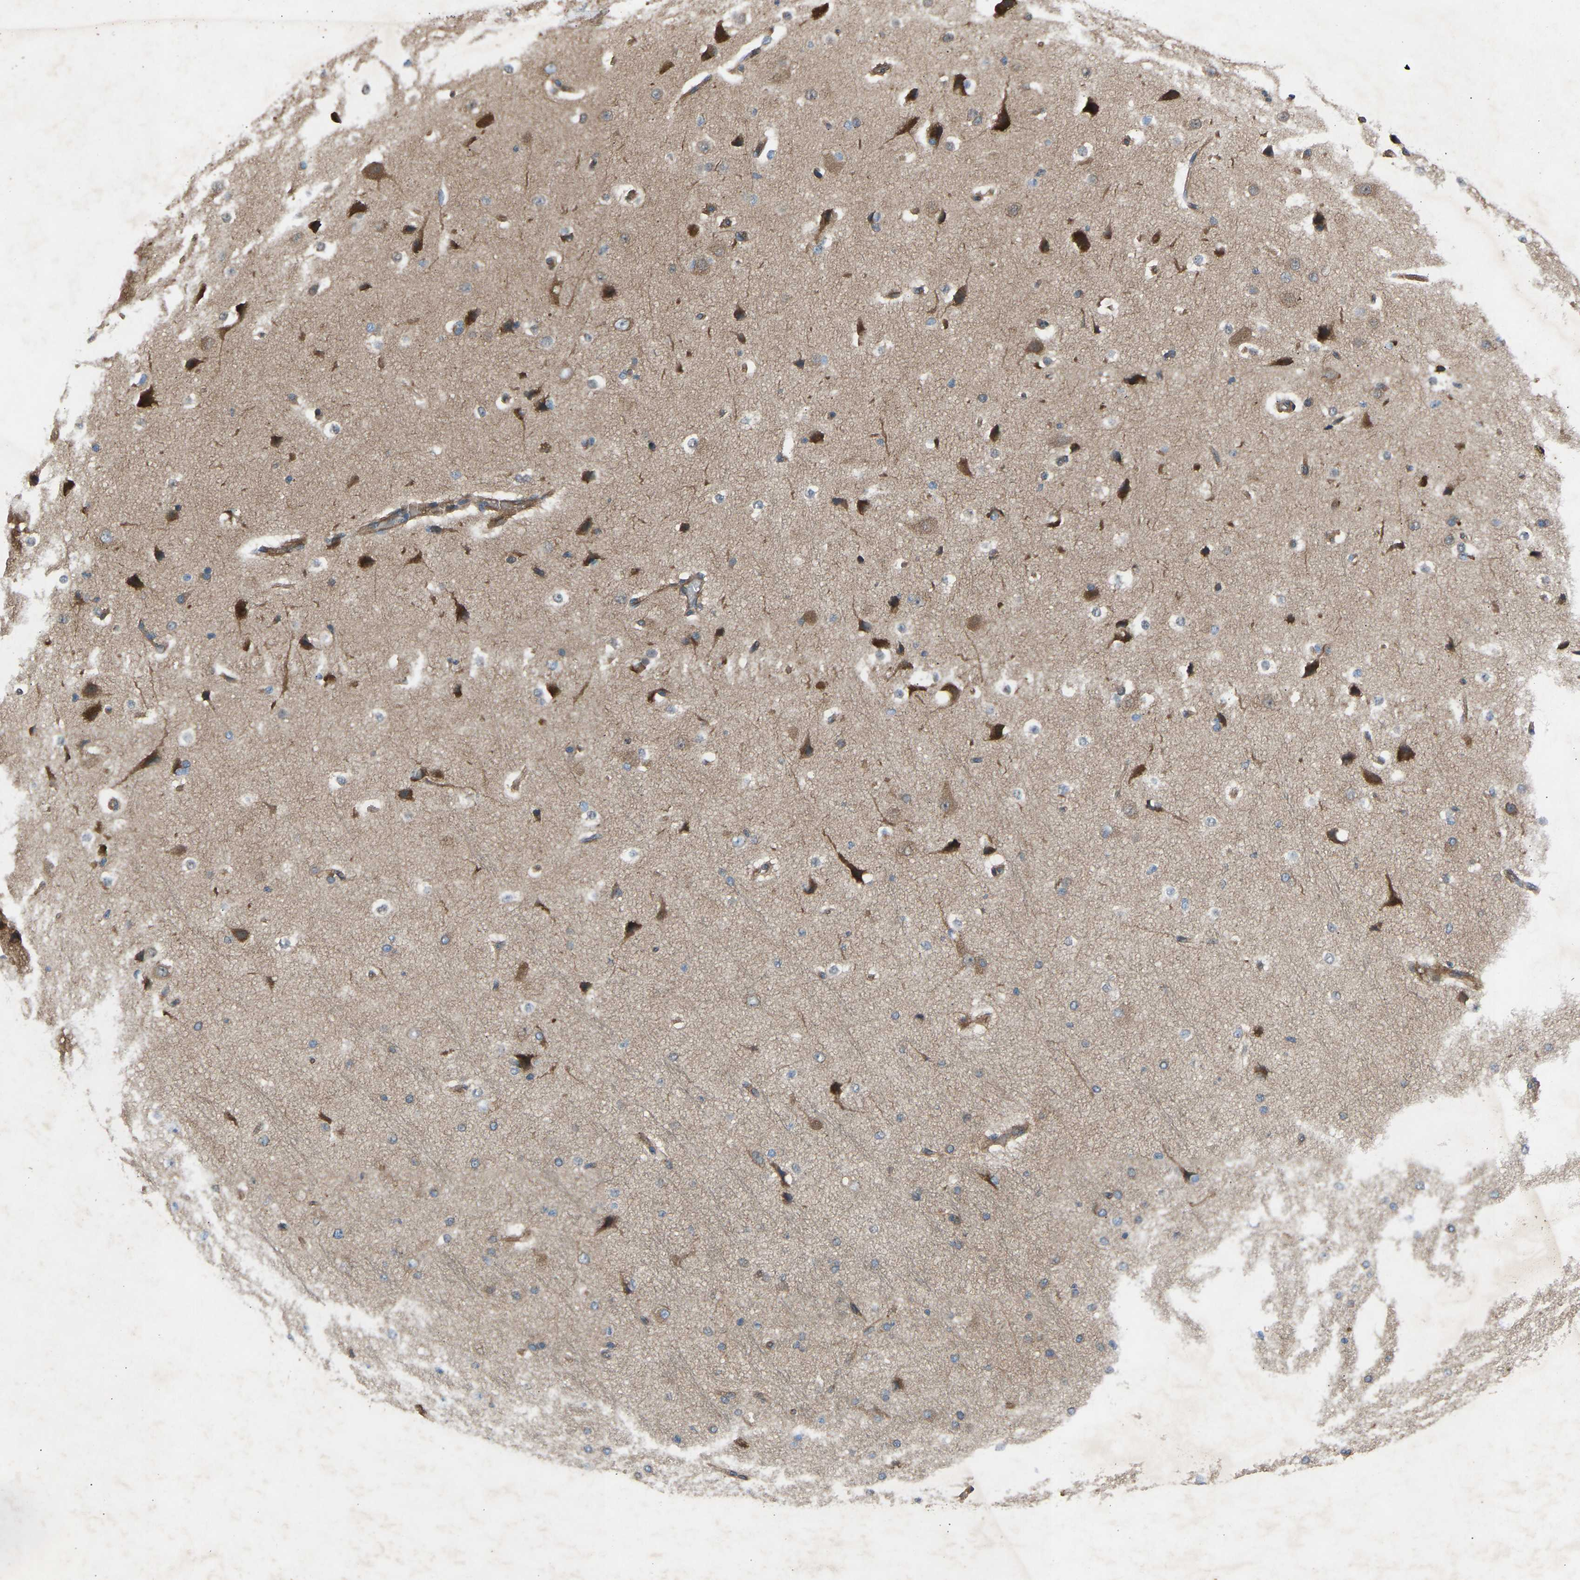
{"staining": {"intensity": "moderate", "quantity": ">75%", "location": "cytoplasmic/membranous"}, "tissue": "cerebral cortex", "cell_type": "Endothelial cells", "image_type": "normal", "snomed": [{"axis": "morphology", "description": "Normal tissue, NOS"}, {"axis": "morphology", "description": "Developmental malformation"}, {"axis": "topography", "description": "Cerebral cortex"}], "caption": "Immunohistochemical staining of benign human cerebral cortex demonstrates >75% levels of moderate cytoplasmic/membranous protein expression in about >75% of endothelial cells.", "gene": "GAS2L1", "patient": {"sex": "female", "age": 30}}